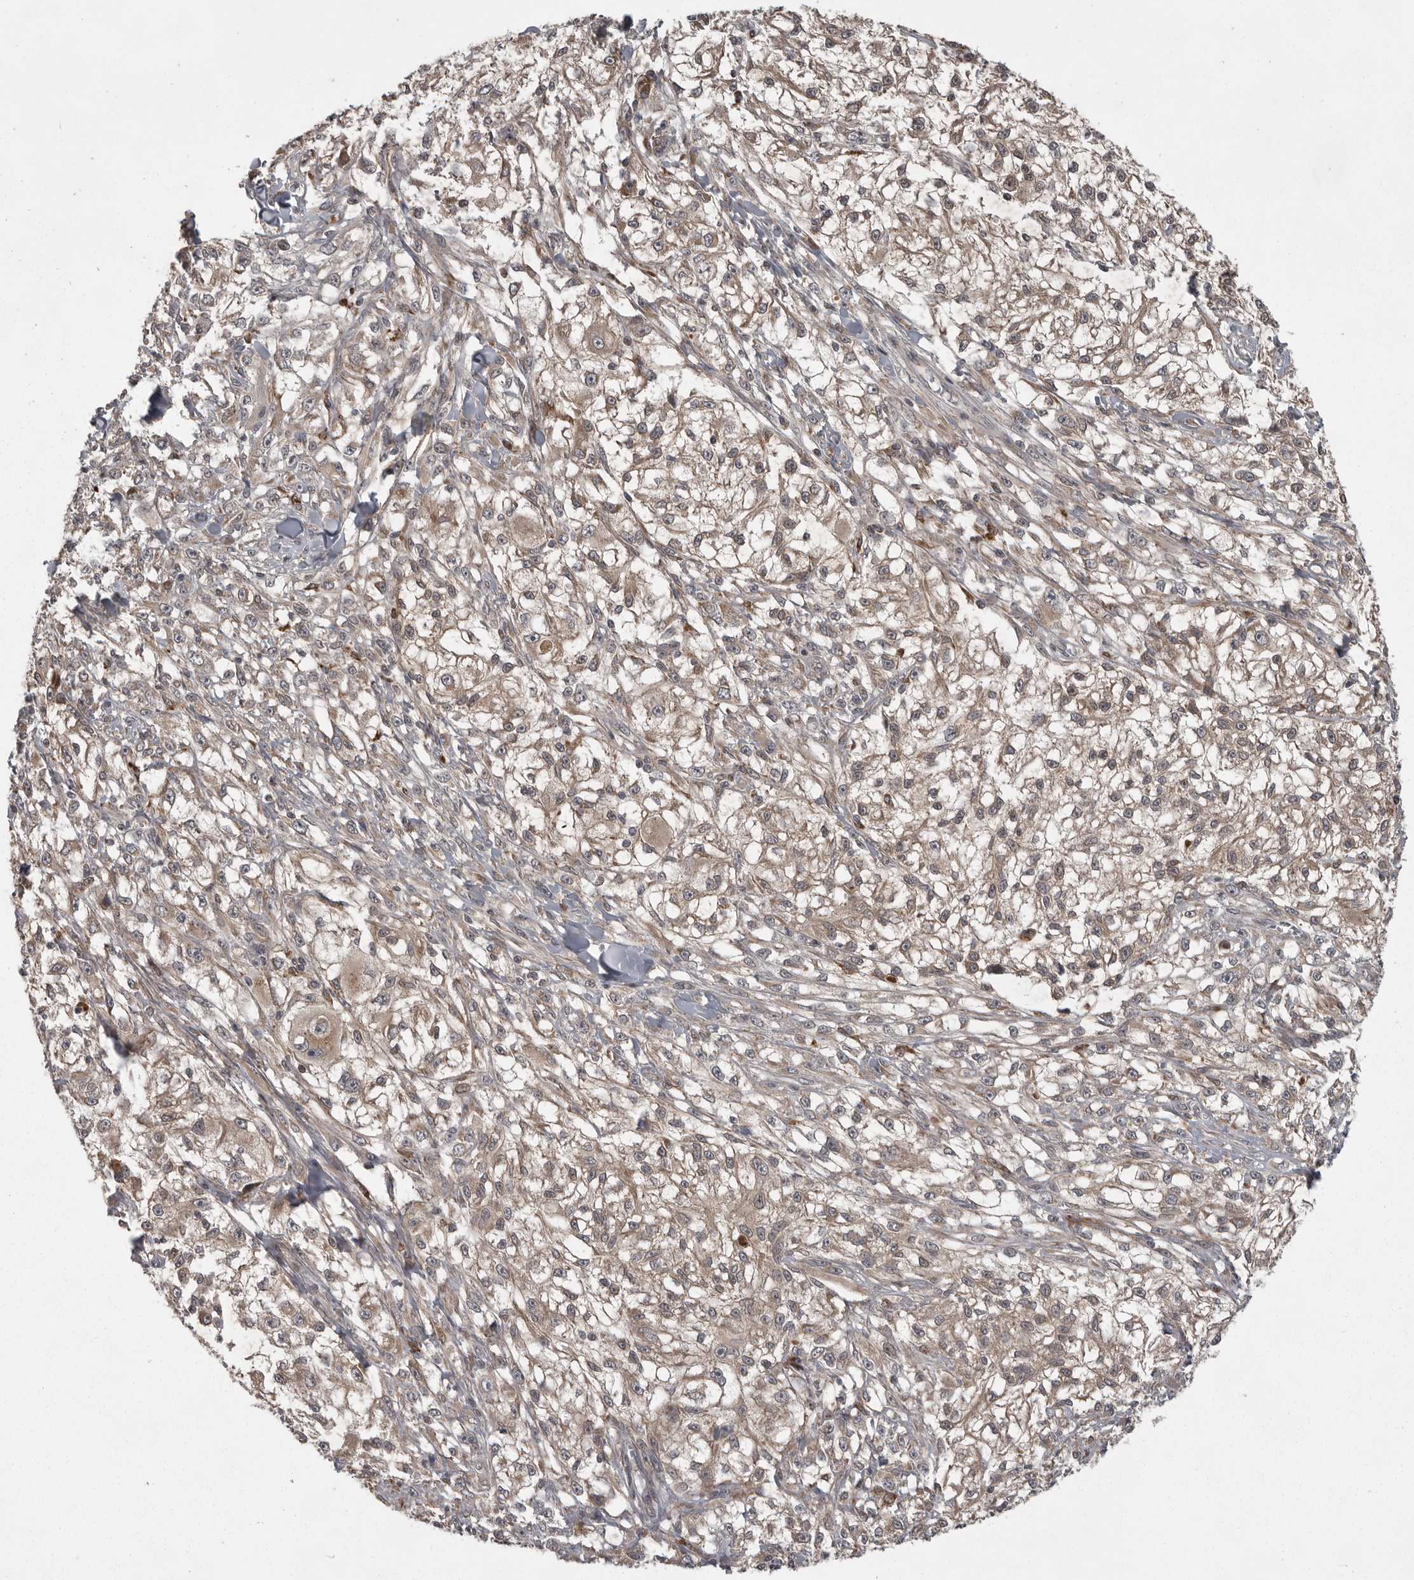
{"staining": {"intensity": "weak", "quantity": "<25%", "location": "cytoplasmic/membranous"}, "tissue": "melanoma", "cell_type": "Tumor cells", "image_type": "cancer", "snomed": [{"axis": "morphology", "description": "Malignant melanoma, NOS"}, {"axis": "topography", "description": "Skin of head"}], "caption": "Tumor cells are negative for protein expression in human malignant melanoma.", "gene": "GPR31", "patient": {"sex": "male", "age": 83}}